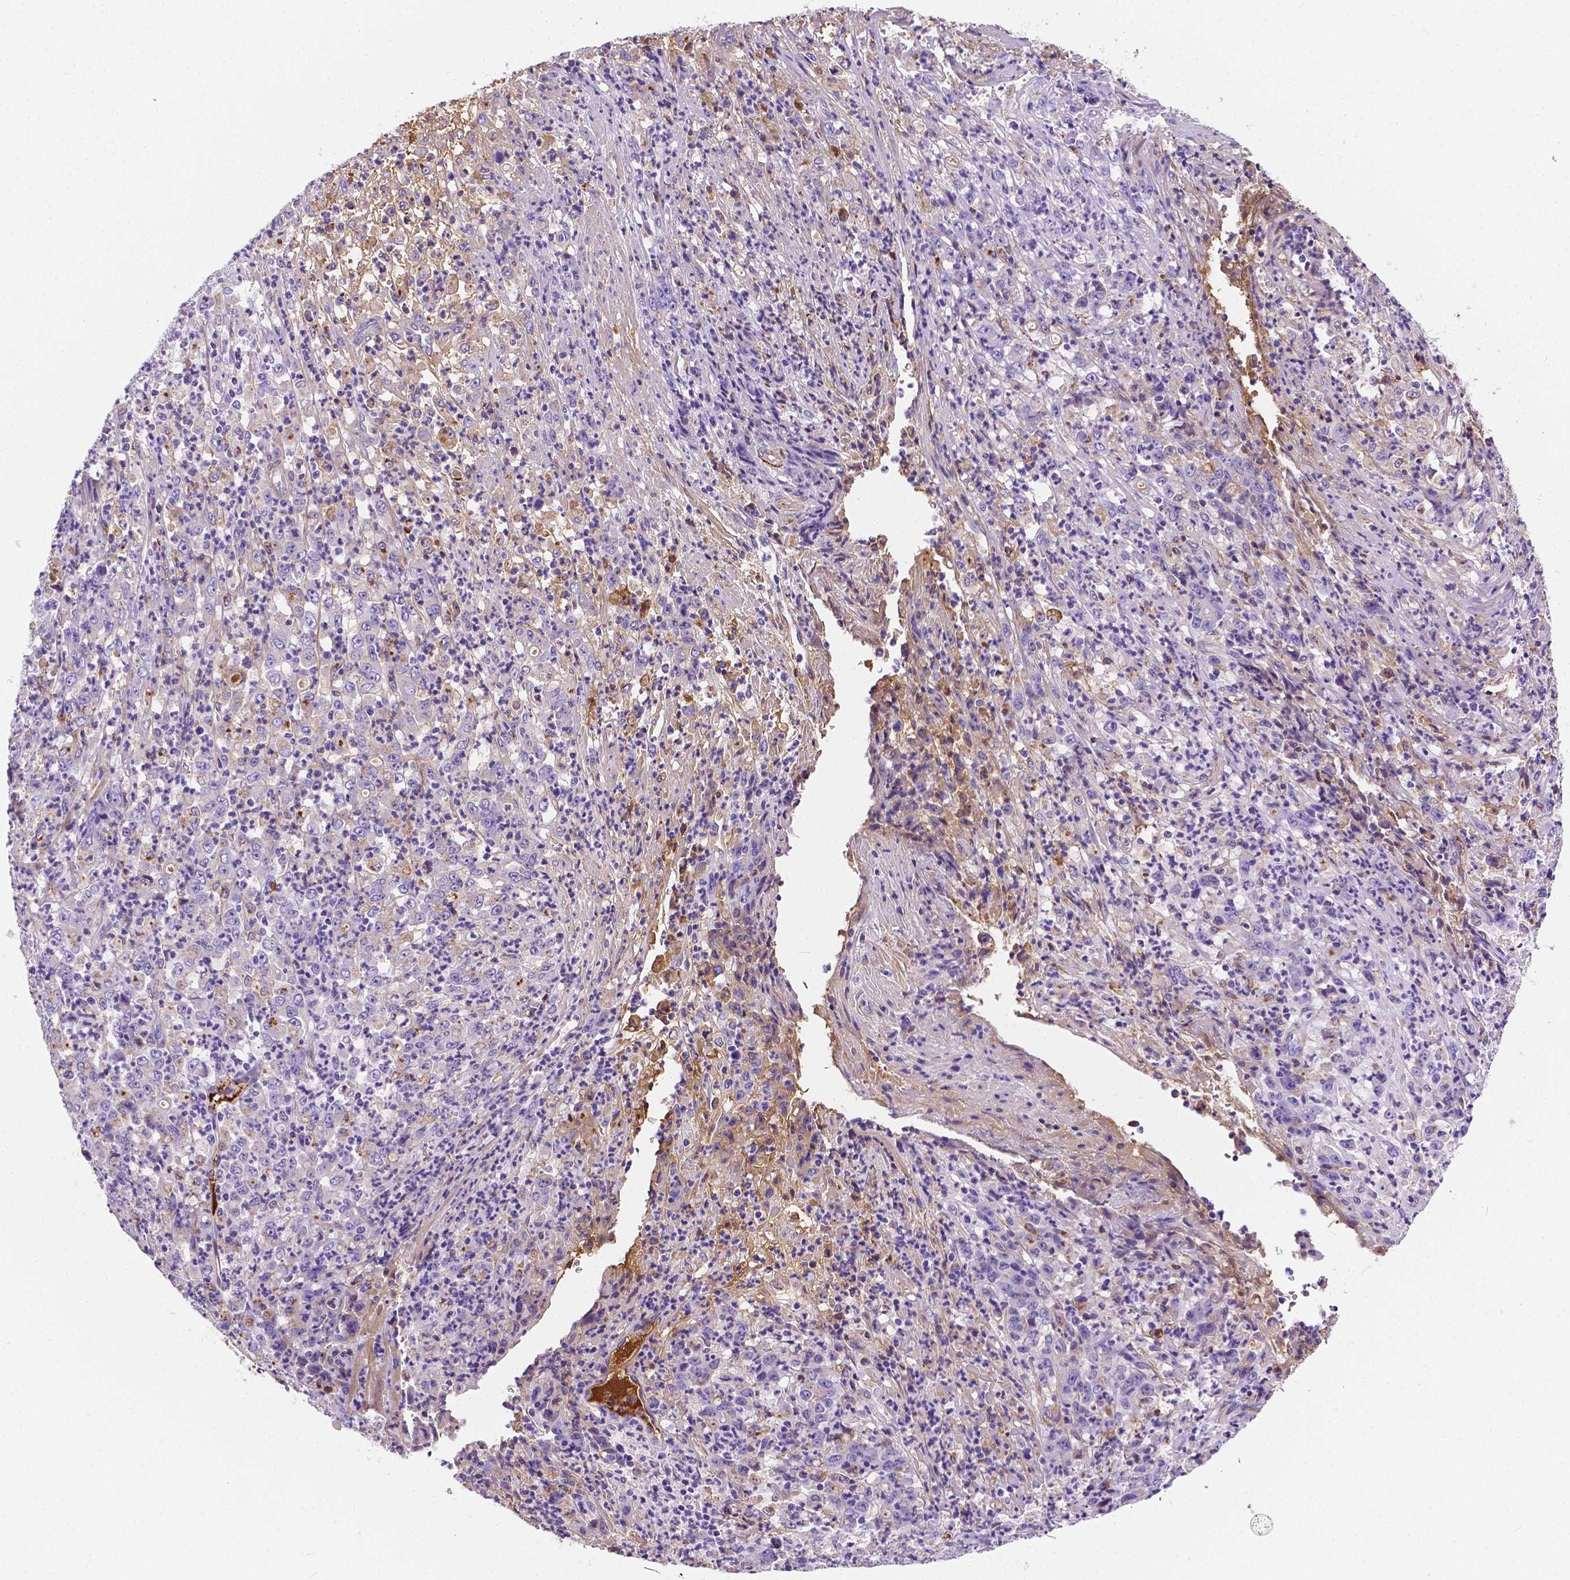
{"staining": {"intensity": "negative", "quantity": "none", "location": "none"}, "tissue": "stomach cancer", "cell_type": "Tumor cells", "image_type": "cancer", "snomed": [{"axis": "morphology", "description": "Adenocarcinoma, NOS"}, {"axis": "topography", "description": "Stomach, lower"}], "caption": "The photomicrograph demonstrates no staining of tumor cells in stomach cancer (adenocarcinoma).", "gene": "APOE", "patient": {"sex": "female", "age": 71}}